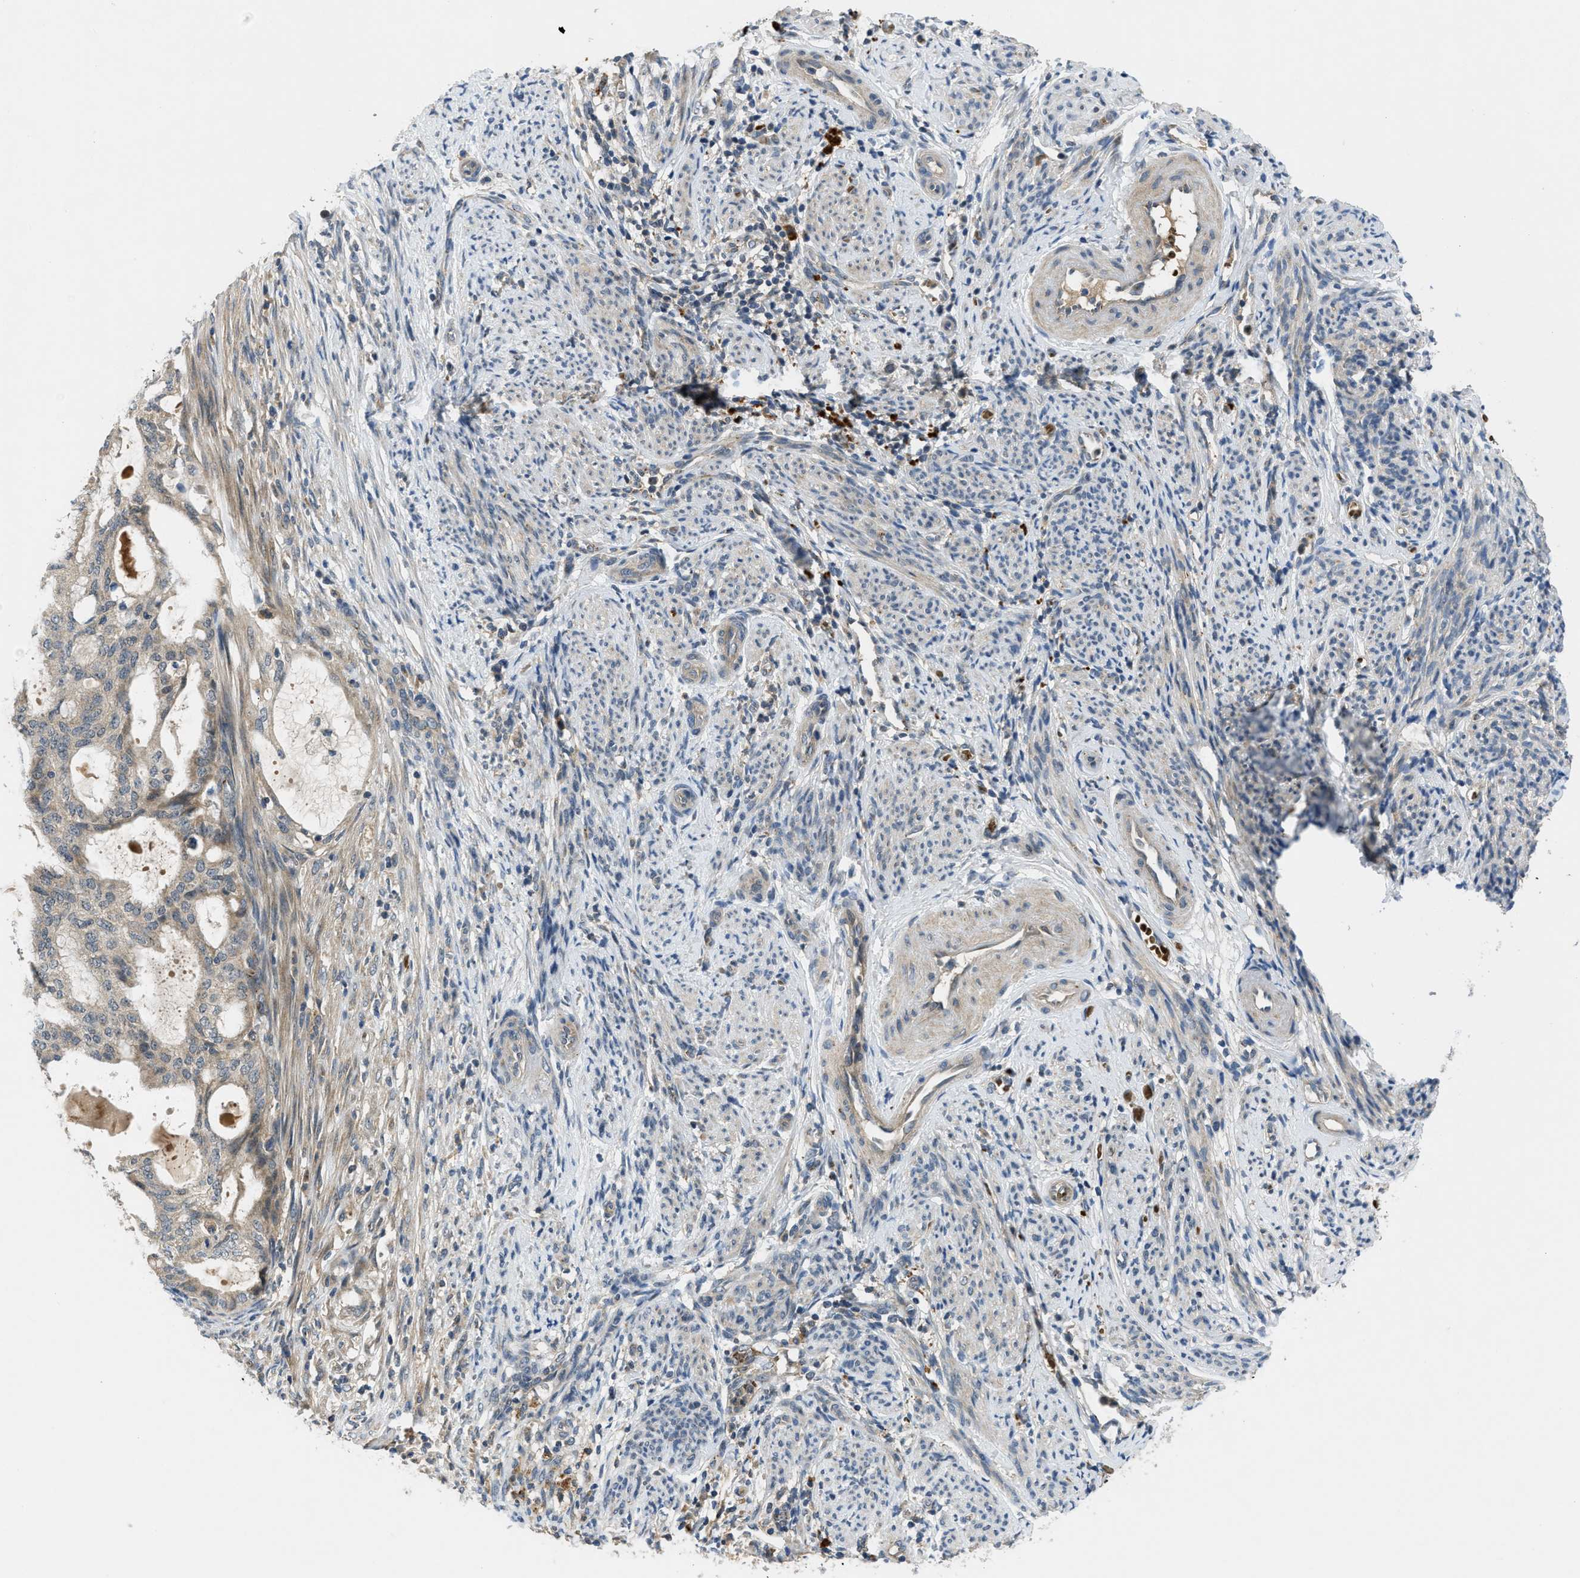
{"staining": {"intensity": "weak", "quantity": ">75%", "location": "cytoplasmic/membranous"}, "tissue": "endometrial cancer", "cell_type": "Tumor cells", "image_type": "cancer", "snomed": [{"axis": "morphology", "description": "Adenocarcinoma, NOS"}, {"axis": "topography", "description": "Endometrium"}], "caption": "A micrograph of endometrial adenocarcinoma stained for a protein demonstrates weak cytoplasmic/membranous brown staining in tumor cells.", "gene": "PDE7A", "patient": {"sex": "female", "age": 58}}